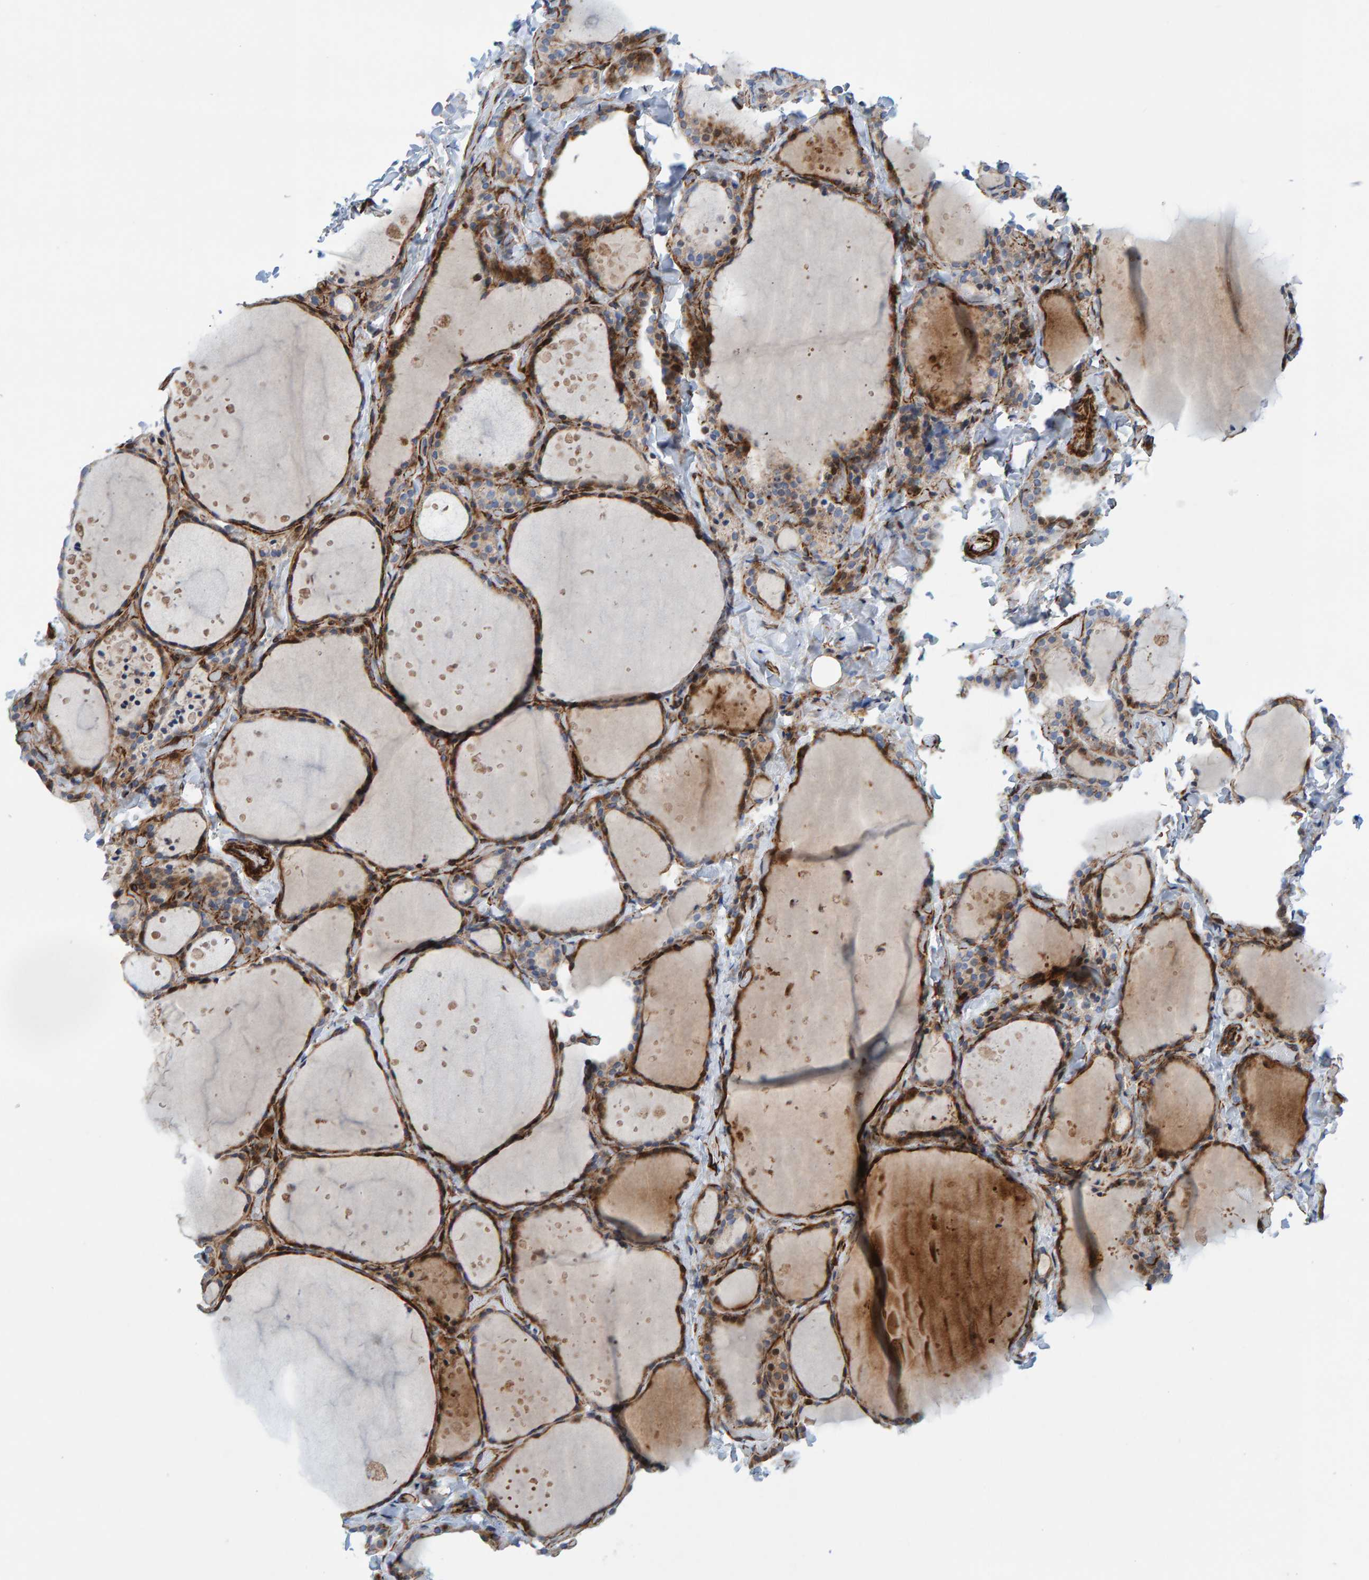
{"staining": {"intensity": "moderate", "quantity": ">75%", "location": "cytoplasmic/membranous"}, "tissue": "thyroid gland", "cell_type": "Glandular cells", "image_type": "normal", "snomed": [{"axis": "morphology", "description": "Normal tissue, NOS"}, {"axis": "topography", "description": "Thyroid gland"}], "caption": "Unremarkable thyroid gland was stained to show a protein in brown. There is medium levels of moderate cytoplasmic/membranous positivity in about >75% of glandular cells. (DAB IHC, brown staining for protein, blue staining for nuclei).", "gene": "POLG2", "patient": {"sex": "female", "age": 44}}